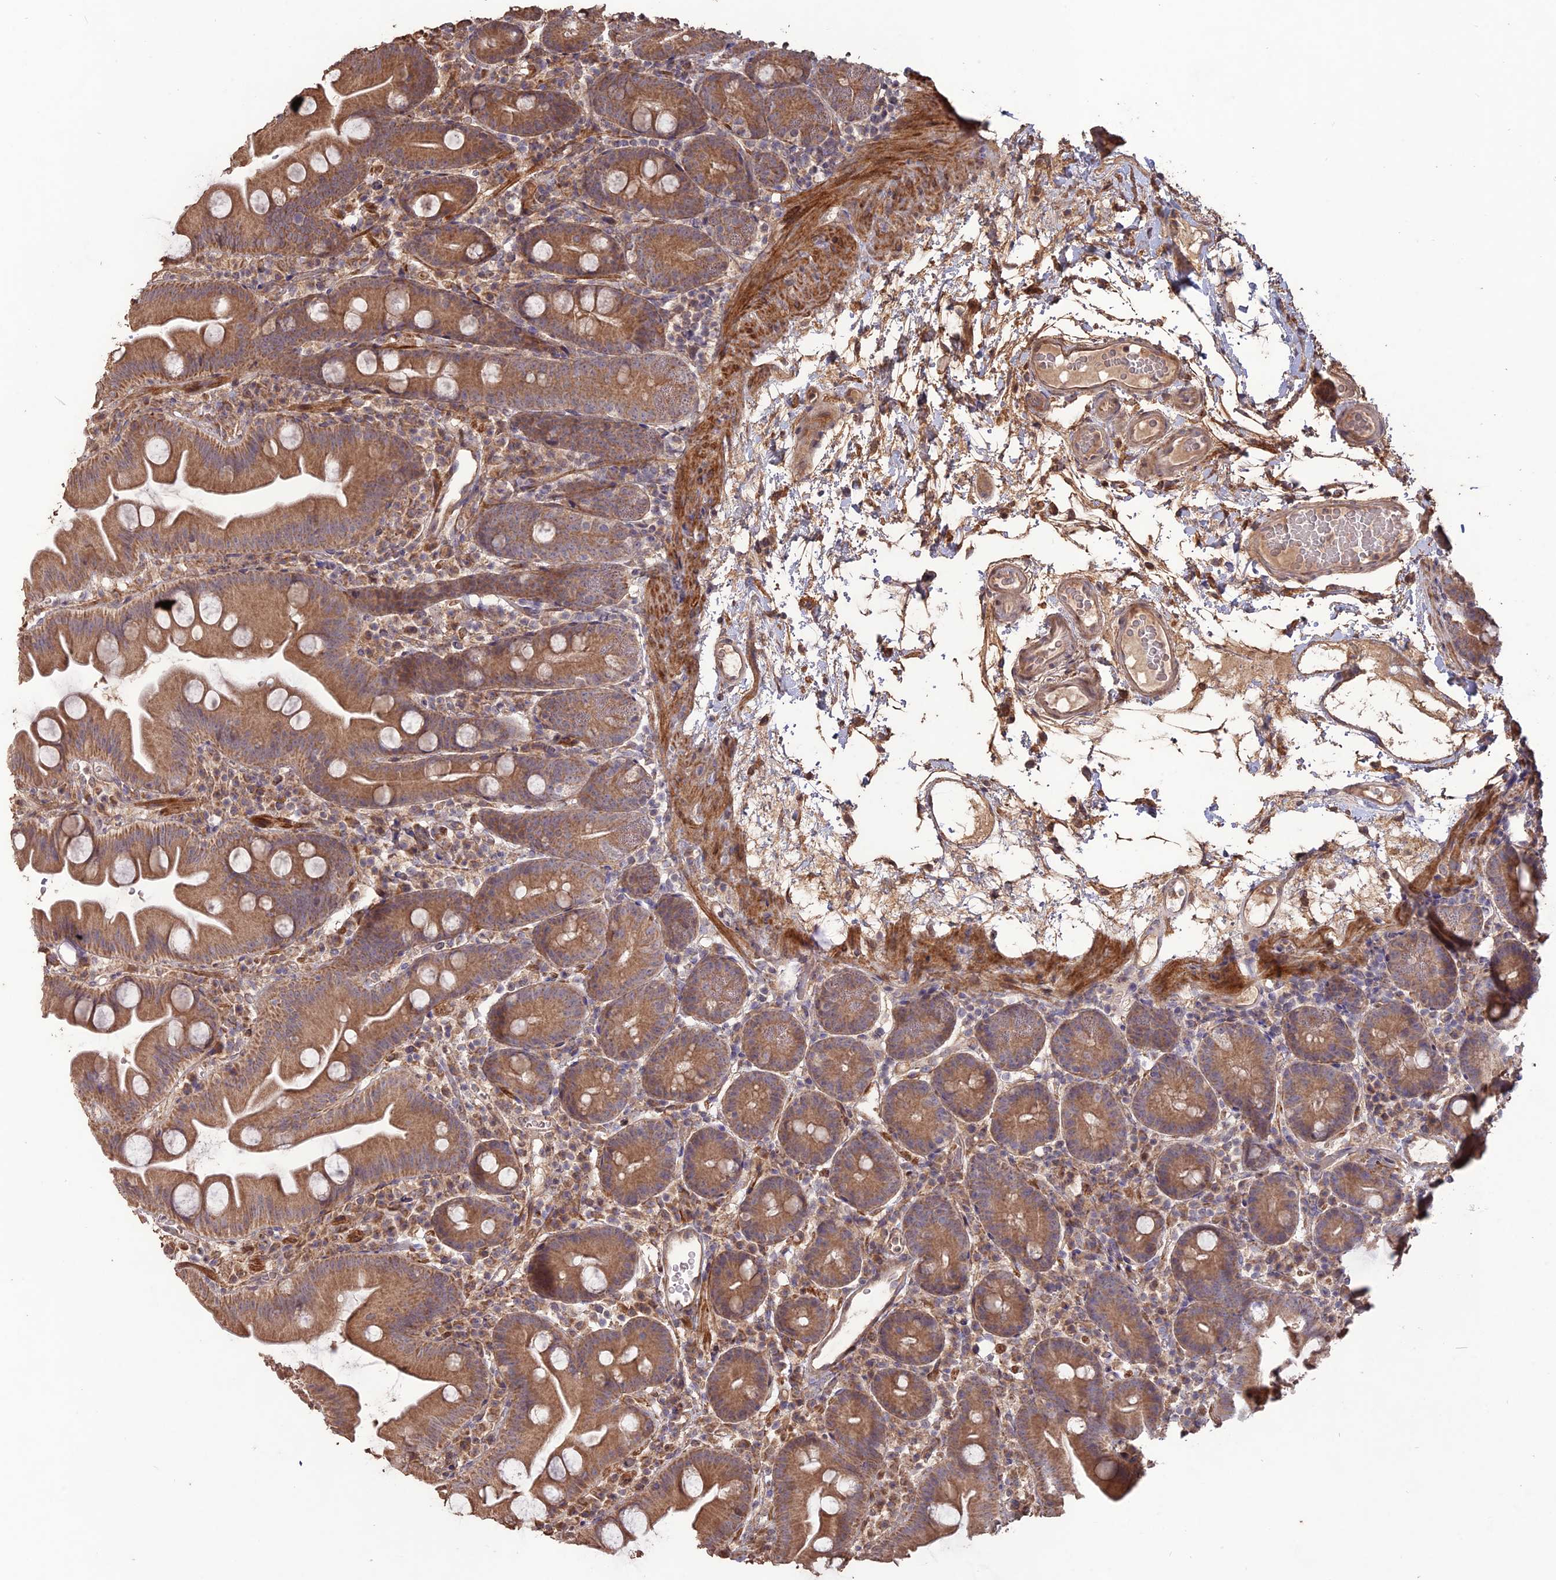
{"staining": {"intensity": "moderate", "quantity": ">75%", "location": "cytoplasmic/membranous"}, "tissue": "small intestine", "cell_type": "Glandular cells", "image_type": "normal", "snomed": [{"axis": "morphology", "description": "Normal tissue, NOS"}, {"axis": "topography", "description": "Small intestine"}], "caption": "IHC (DAB) staining of normal human small intestine displays moderate cytoplasmic/membranous protein expression in about >75% of glandular cells. (Stains: DAB in brown, nuclei in blue, Microscopy: brightfield microscopy at high magnification).", "gene": "LAYN", "patient": {"sex": "female", "age": 68}}